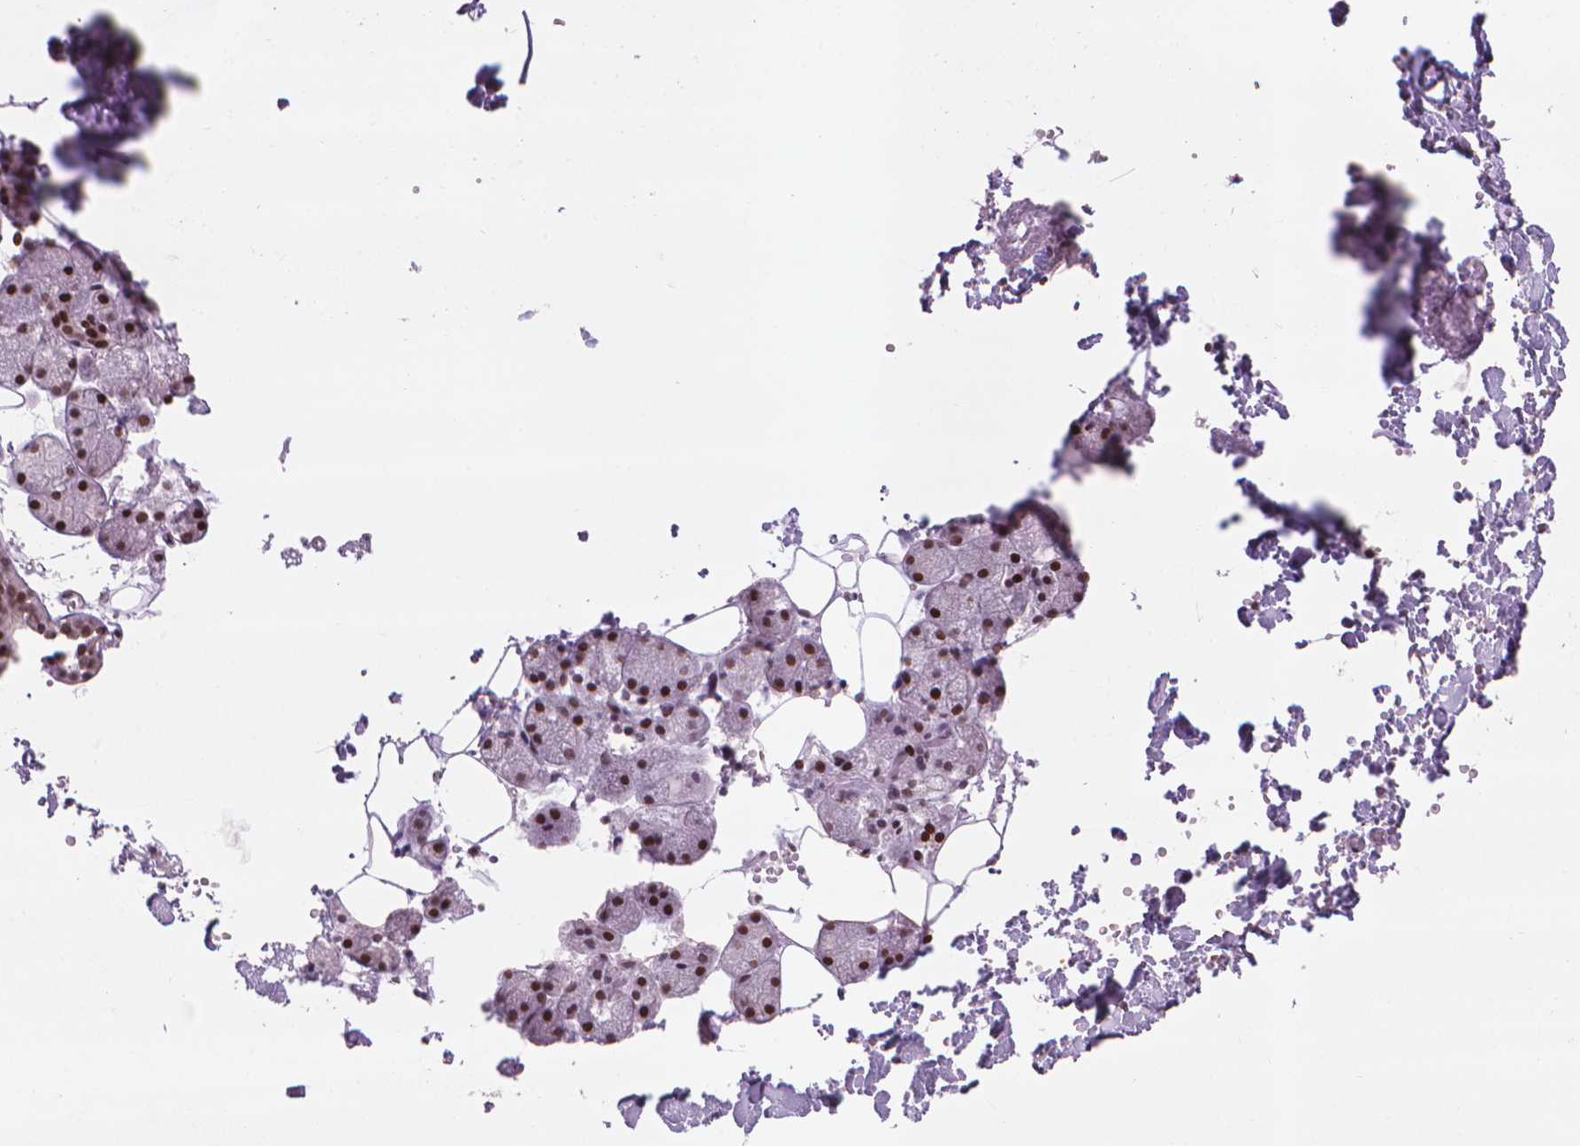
{"staining": {"intensity": "moderate", "quantity": ">75%", "location": "nuclear"}, "tissue": "salivary gland", "cell_type": "Glandular cells", "image_type": "normal", "snomed": [{"axis": "morphology", "description": "Normal tissue, NOS"}, {"axis": "topography", "description": "Salivary gland"}], "caption": "Salivary gland stained with a brown dye reveals moderate nuclear positive staining in approximately >75% of glandular cells.", "gene": "HES7", "patient": {"sex": "male", "age": 38}}